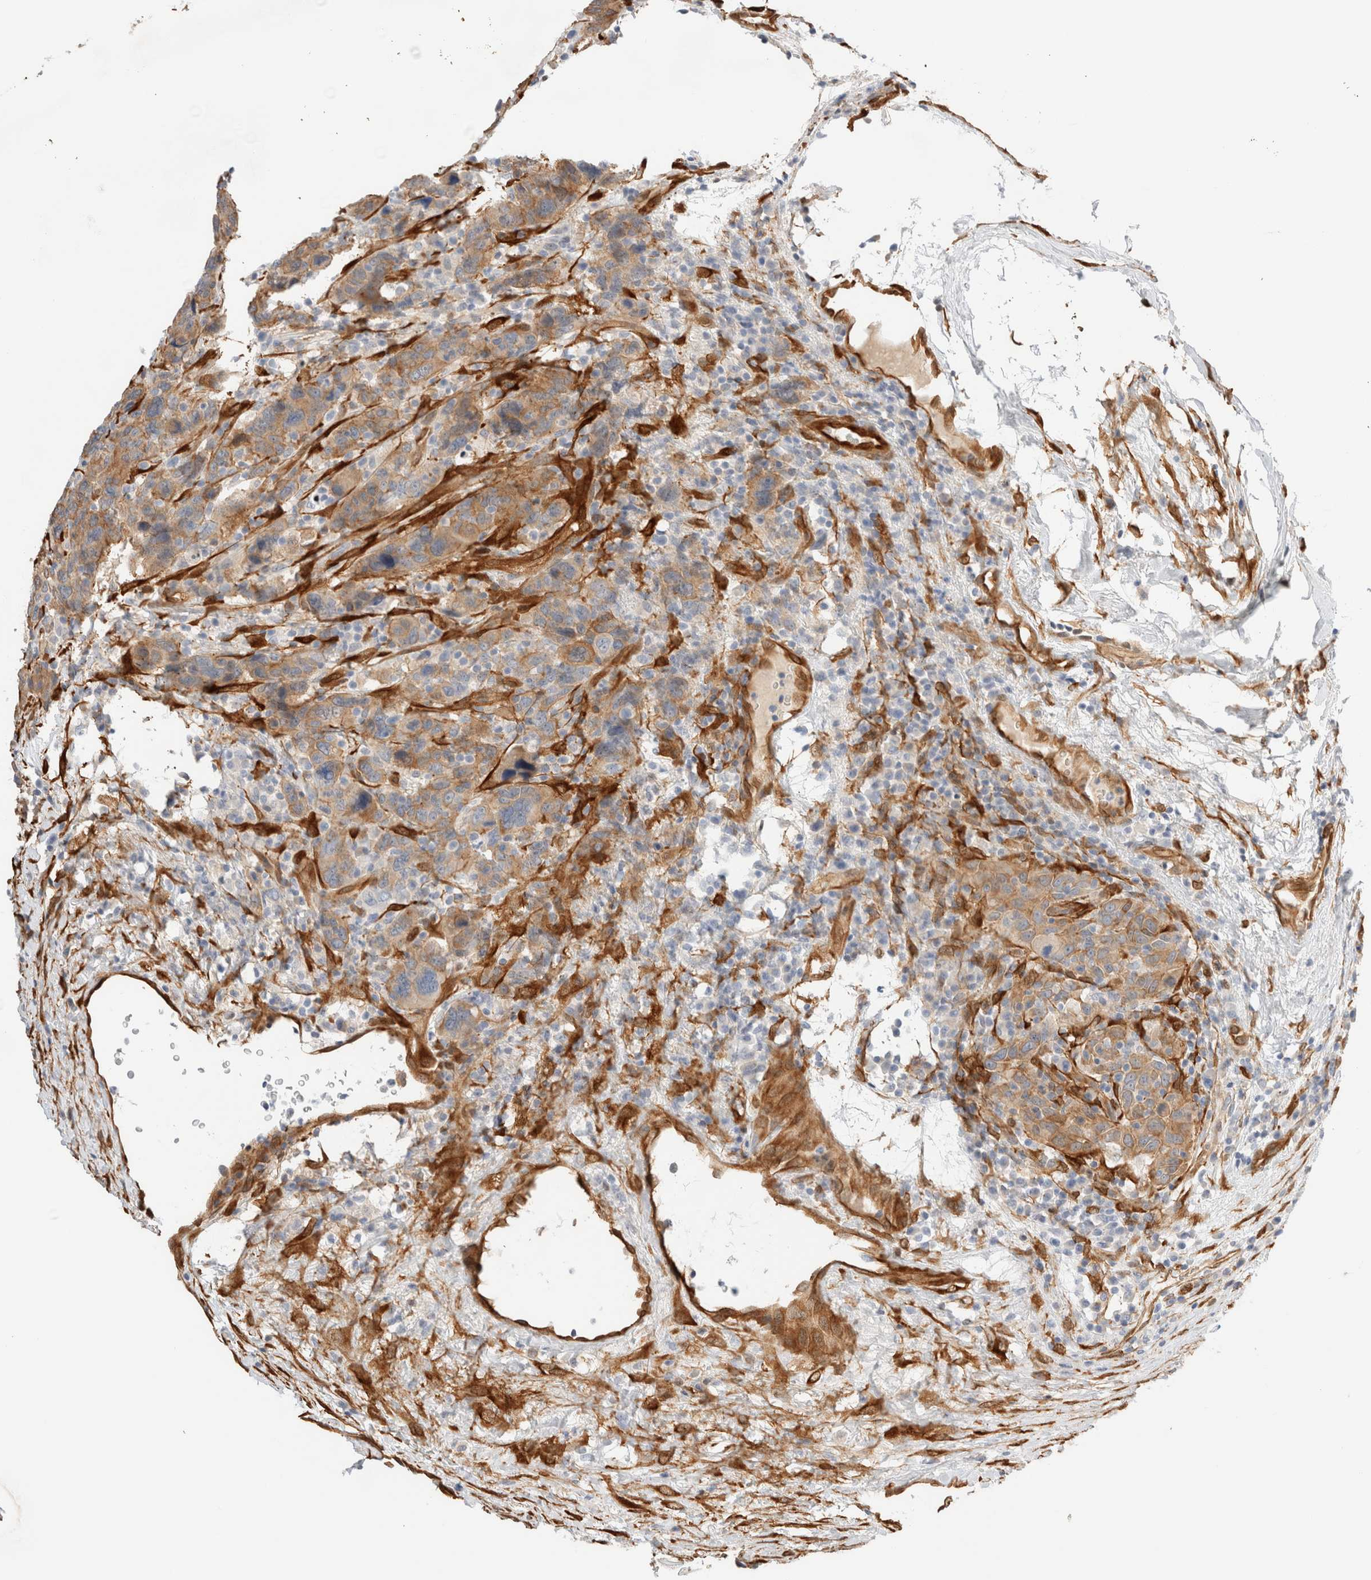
{"staining": {"intensity": "moderate", "quantity": ">75%", "location": "cytoplasmic/membranous"}, "tissue": "breast cancer", "cell_type": "Tumor cells", "image_type": "cancer", "snomed": [{"axis": "morphology", "description": "Duct carcinoma"}, {"axis": "topography", "description": "Breast"}], "caption": "Immunohistochemical staining of human breast infiltrating ductal carcinoma demonstrates medium levels of moderate cytoplasmic/membranous staining in approximately >75% of tumor cells.", "gene": "LMCD1", "patient": {"sex": "female", "age": 37}}